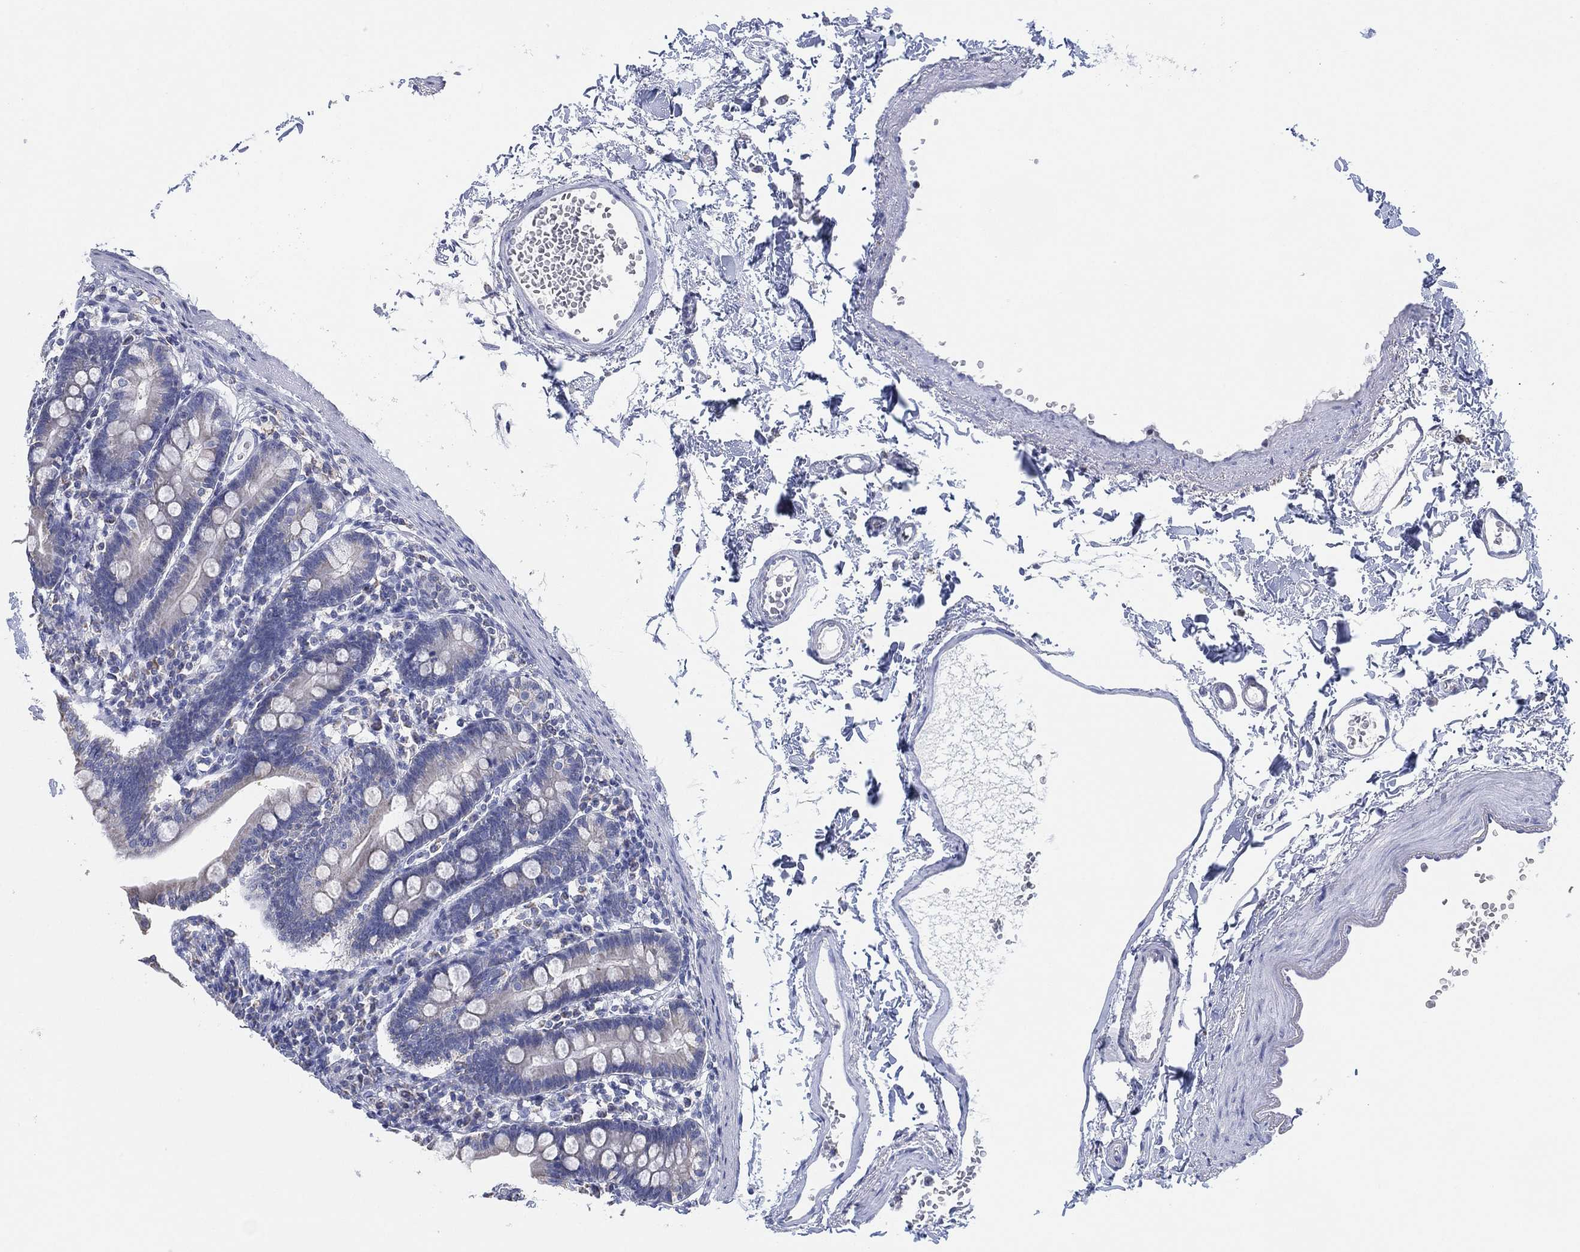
{"staining": {"intensity": "negative", "quantity": "none", "location": "none"}, "tissue": "duodenum", "cell_type": "Glandular cells", "image_type": "normal", "snomed": [{"axis": "morphology", "description": "Normal tissue, NOS"}, {"axis": "topography", "description": "Duodenum"}], "caption": "There is no significant staining in glandular cells of duodenum. (Stains: DAB immunohistochemistry with hematoxylin counter stain, Microscopy: brightfield microscopy at high magnification).", "gene": "CFTR", "patient": {"sex": "female", "age": 67}}